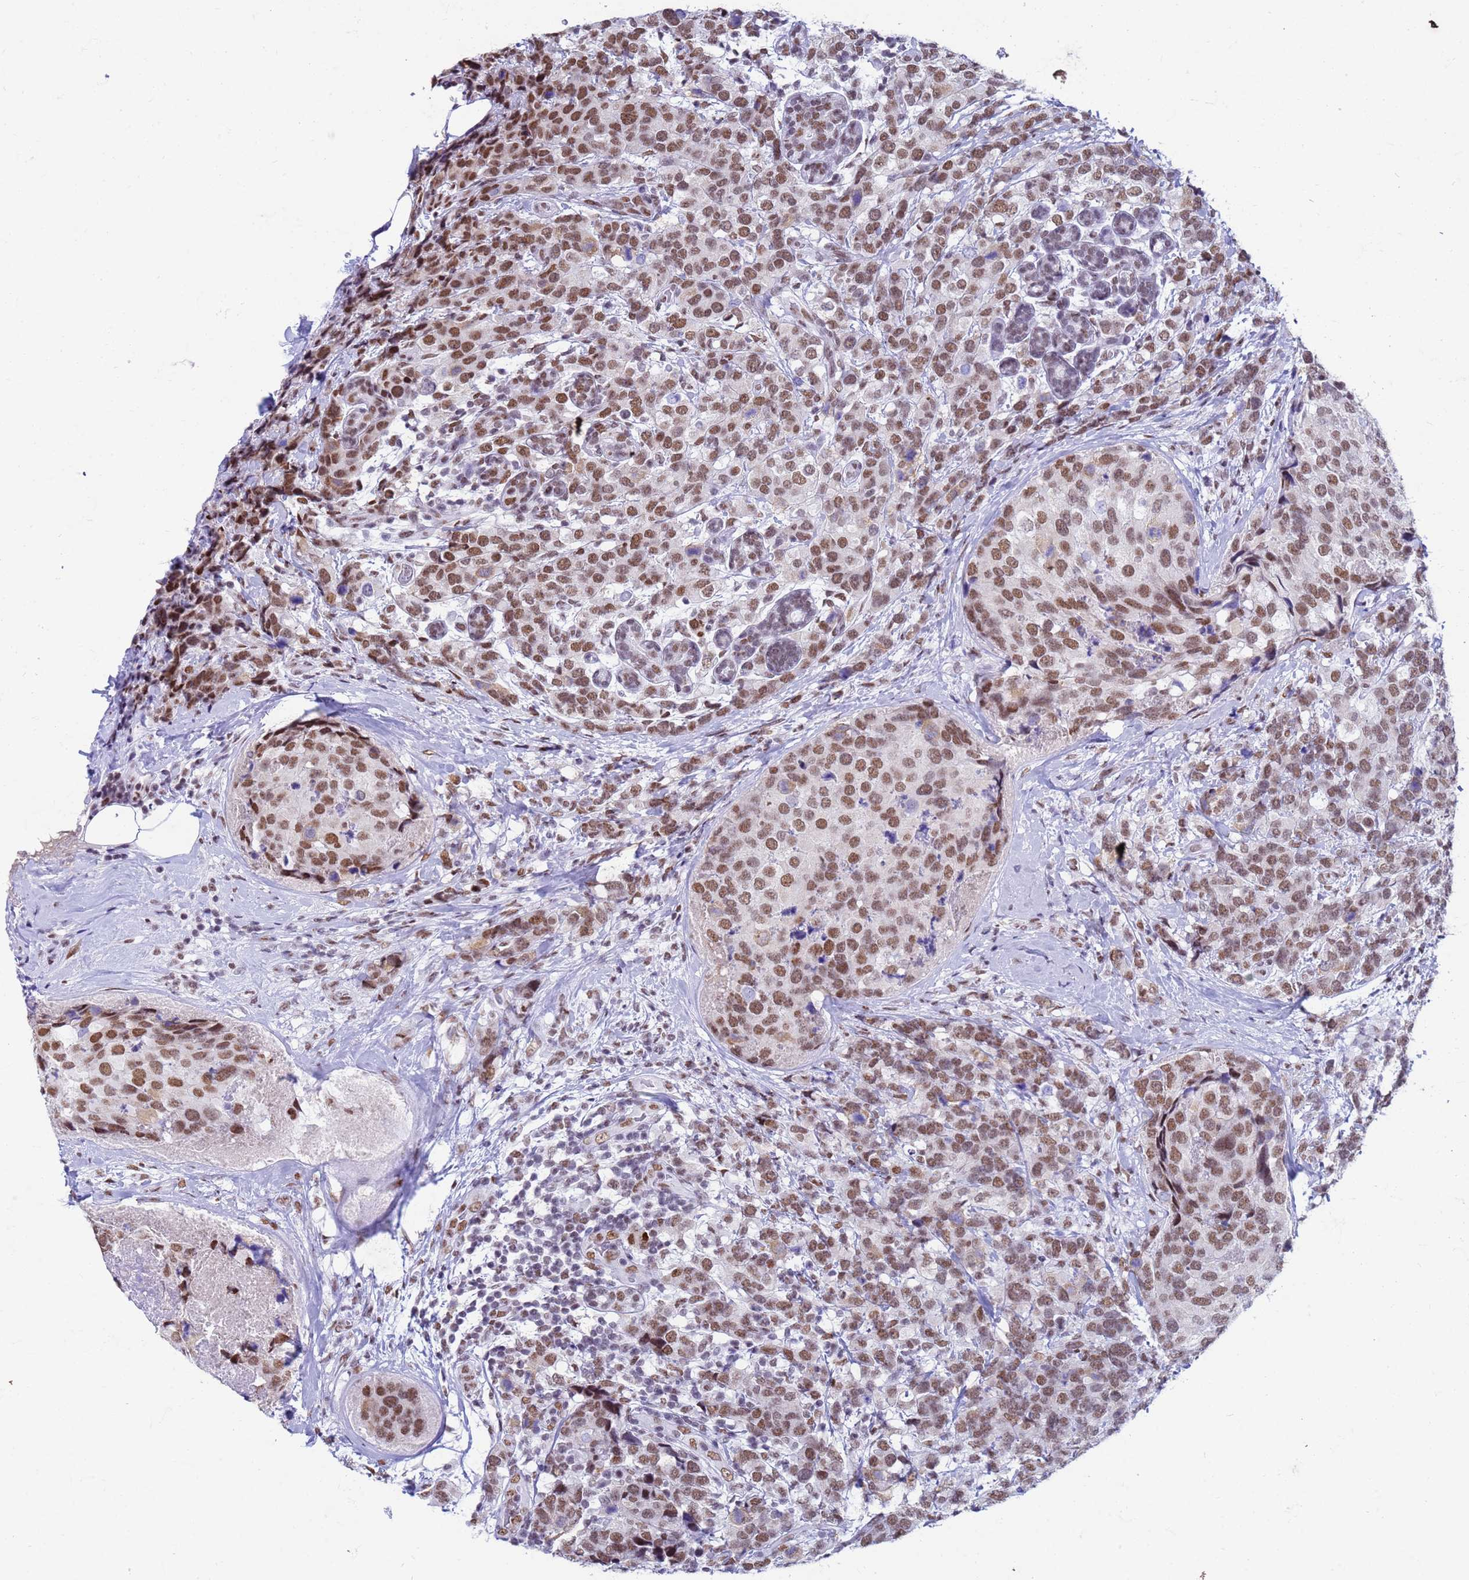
{"staining": {"intensity": "moderate", "quantity": ">75%", "location": "nuclear"}, "tissue": "breast cancer", "cell_type": "Tumor cells", "image_type": "cancer", "snomed": [{"axis": "morphology", "description": "Lobular carcinoma"}, {"axis": "topography", "description": "Breast"}], "caption": "Immunohistochemistry photomicrograph of human breast cancer stained for a protein (brown), which reveals medium levels of moderate nuclear expression in approximately >75% of tumor cells.", "gene": "FAM170B", "patient": {"sex": "female", "age": 59}}